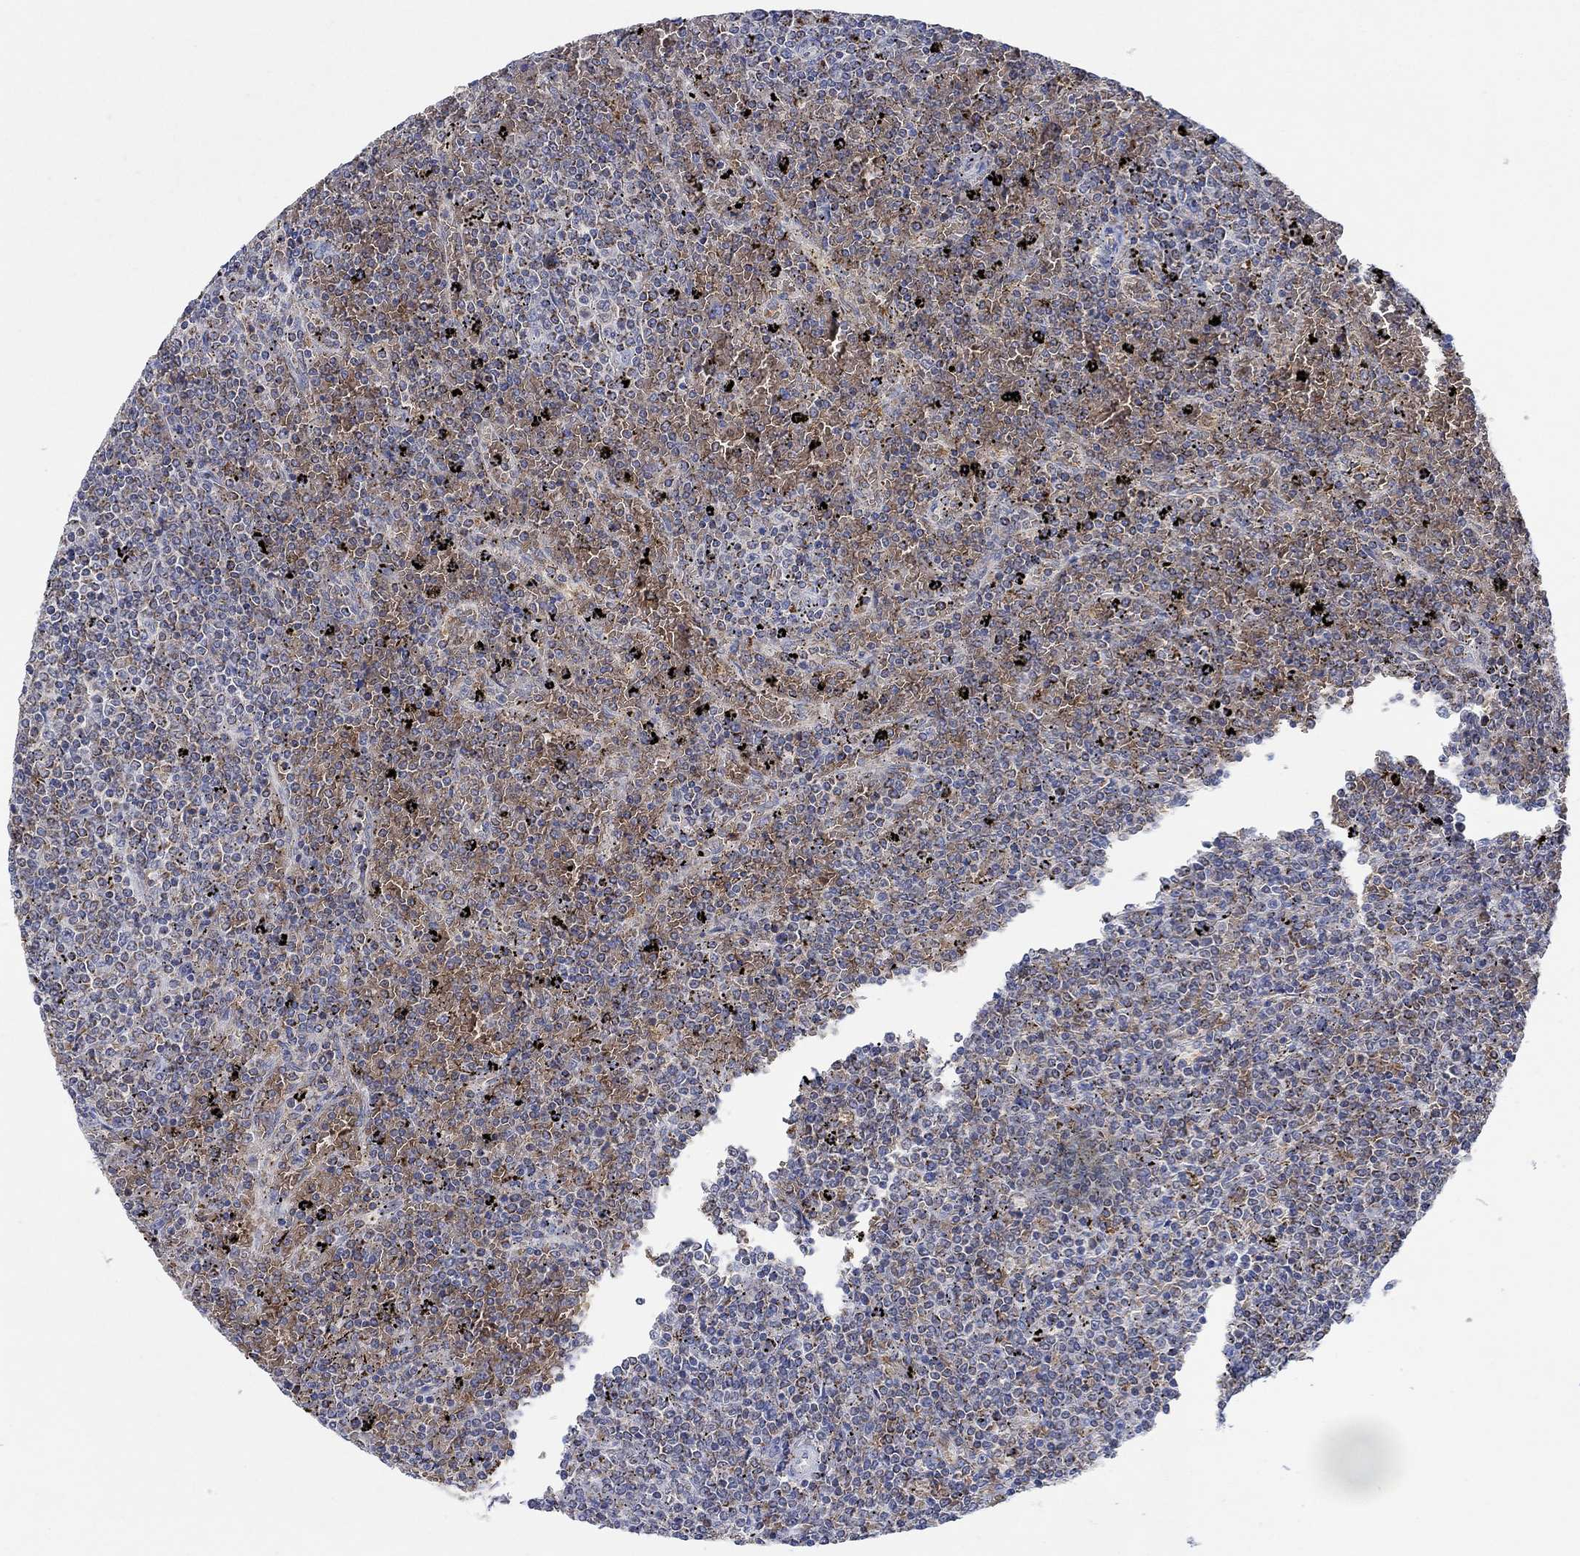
{"staining": {"intensity": "negative", "quantity": "none", "location": "none"}, "tissue": "lymphoma", "cell_type": "Tumor cells", "image_type": "cancer", "snomed": [{"axis": "morphology", "description": "Malignant lymphoma, non-Hodgkin's type, Low grade"}, {"axis": "topography", "description": "Spleen"}], "caption": "An immunohistochemistry (IHC) image of low-grade malignant lymphoma, non-Hodgkin's type is shown. There is no staining in tumor cells of low-grade malignant lymphoma, non-Hodgkin's type.", "gene": "MPP1", "patient": {"sex": "female", "age": 77}}